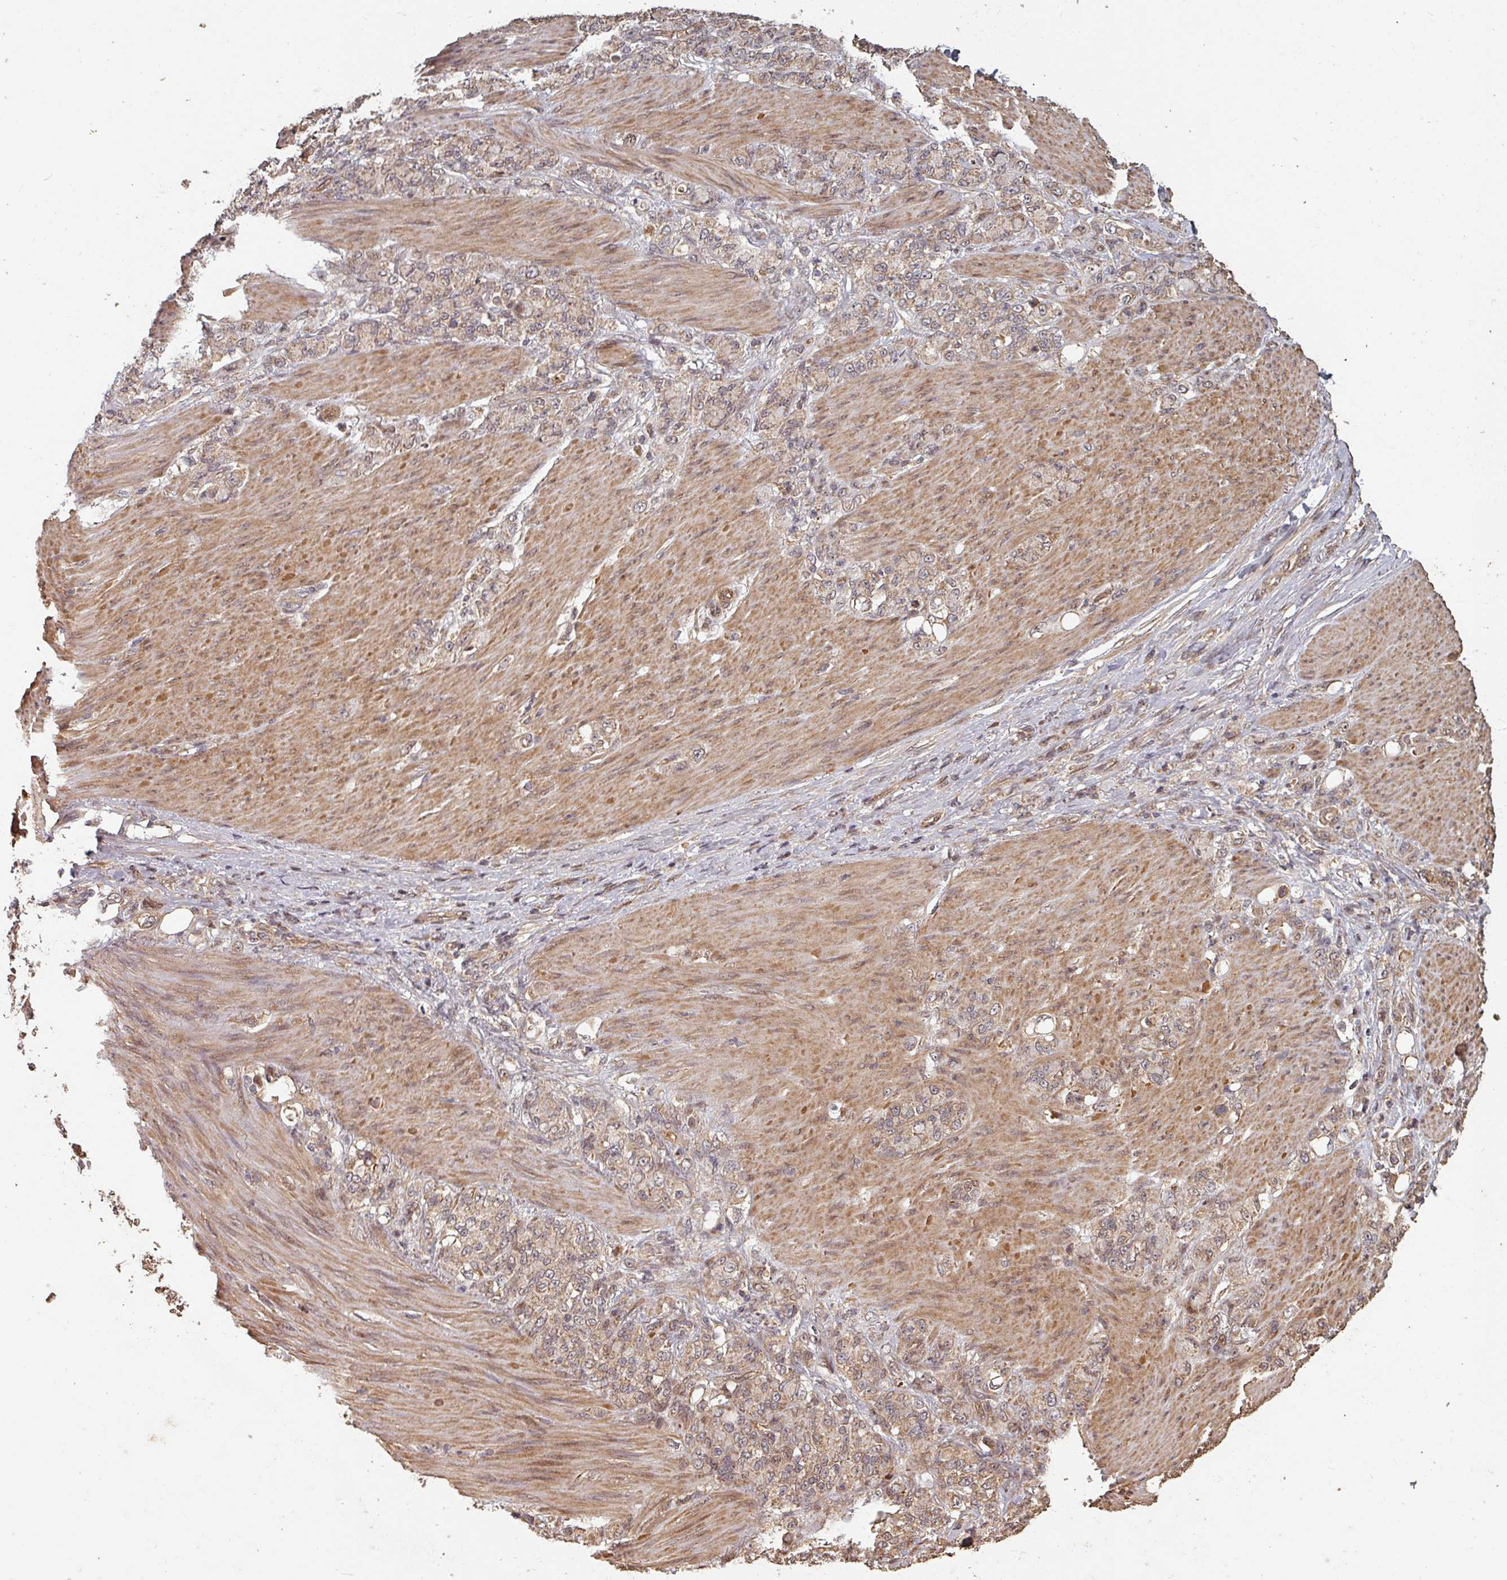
{"staining": {"intensity": "weak", "quantity": ">75%", "location": "cytoplasmic/membranous"}, "tissue": "stomach cancer", "cell_type": "Tumor cells", "image_type": "cancer", "snomed": [{"axis": "morphology", "description": "Normal tissue, NOS"}, {"axis": "morphology", "description": "Adenocarcinoma, NOS"}, {"axis": "topography", "description": "Stomach"}], "caption": "Approximately >75% of tumor cells in human stomach cancer (adenocarcinoma) exhibit weak cytoplasmic/membranous protein expression as visualized by brown immunohistochemical staining.", "gene": "EID1", "patient": {"sex": "female", "age": 79}}